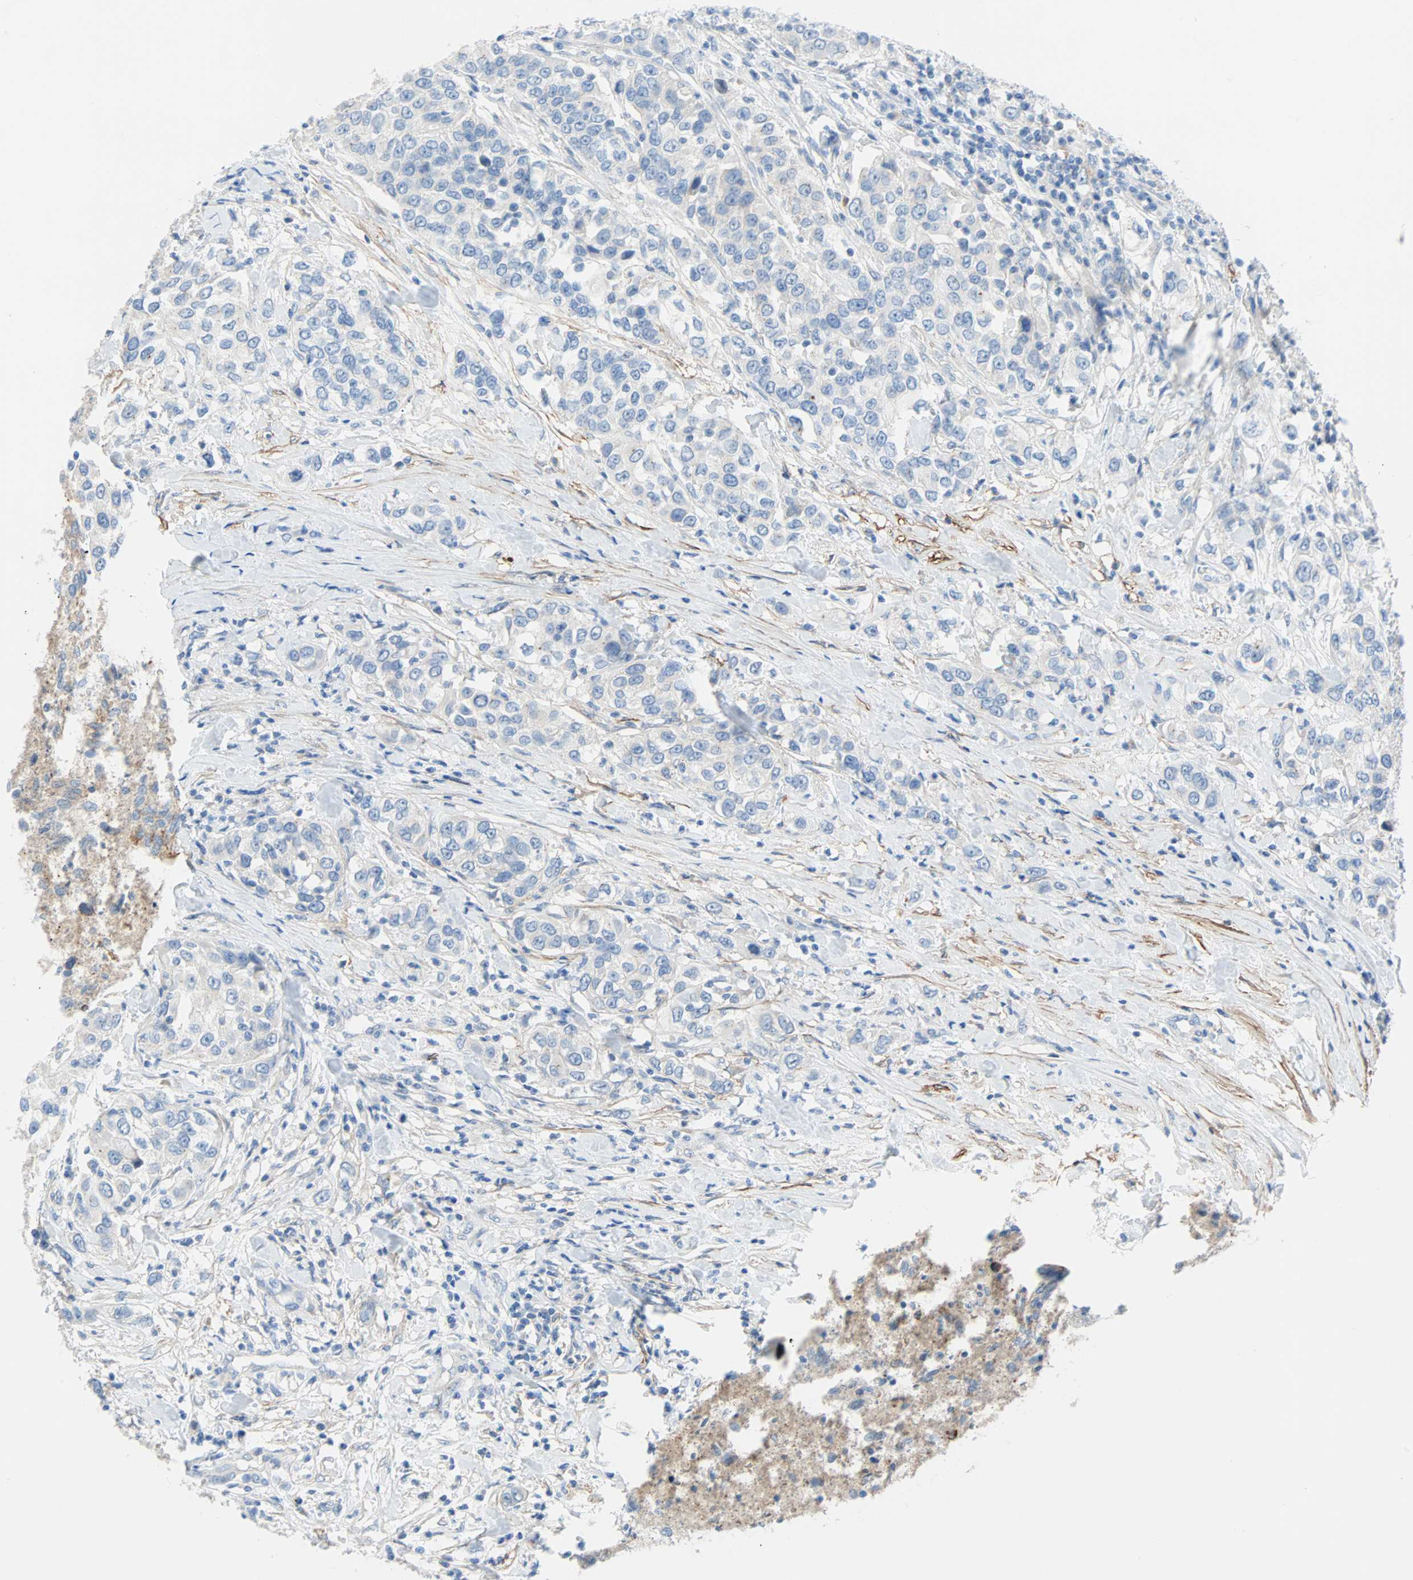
{"staining": {"intensity": "negative", "quantity": "none", "location": "none"}, "tissue": "urothelial cancer", "cell_type": "Tumor cells", "image_type": "cancer", "snomed": [{"axis": "morphology", "description": "Urothelial carcinoma, High grade"}, {"axis": "topography", "description": "Urinary bladder"}], "caption": "Tumor cells show no significant expression in high-grade urothelial carcinoma.", "gene": "PDPN", "patient": {"sex": "female", "age": 80}}